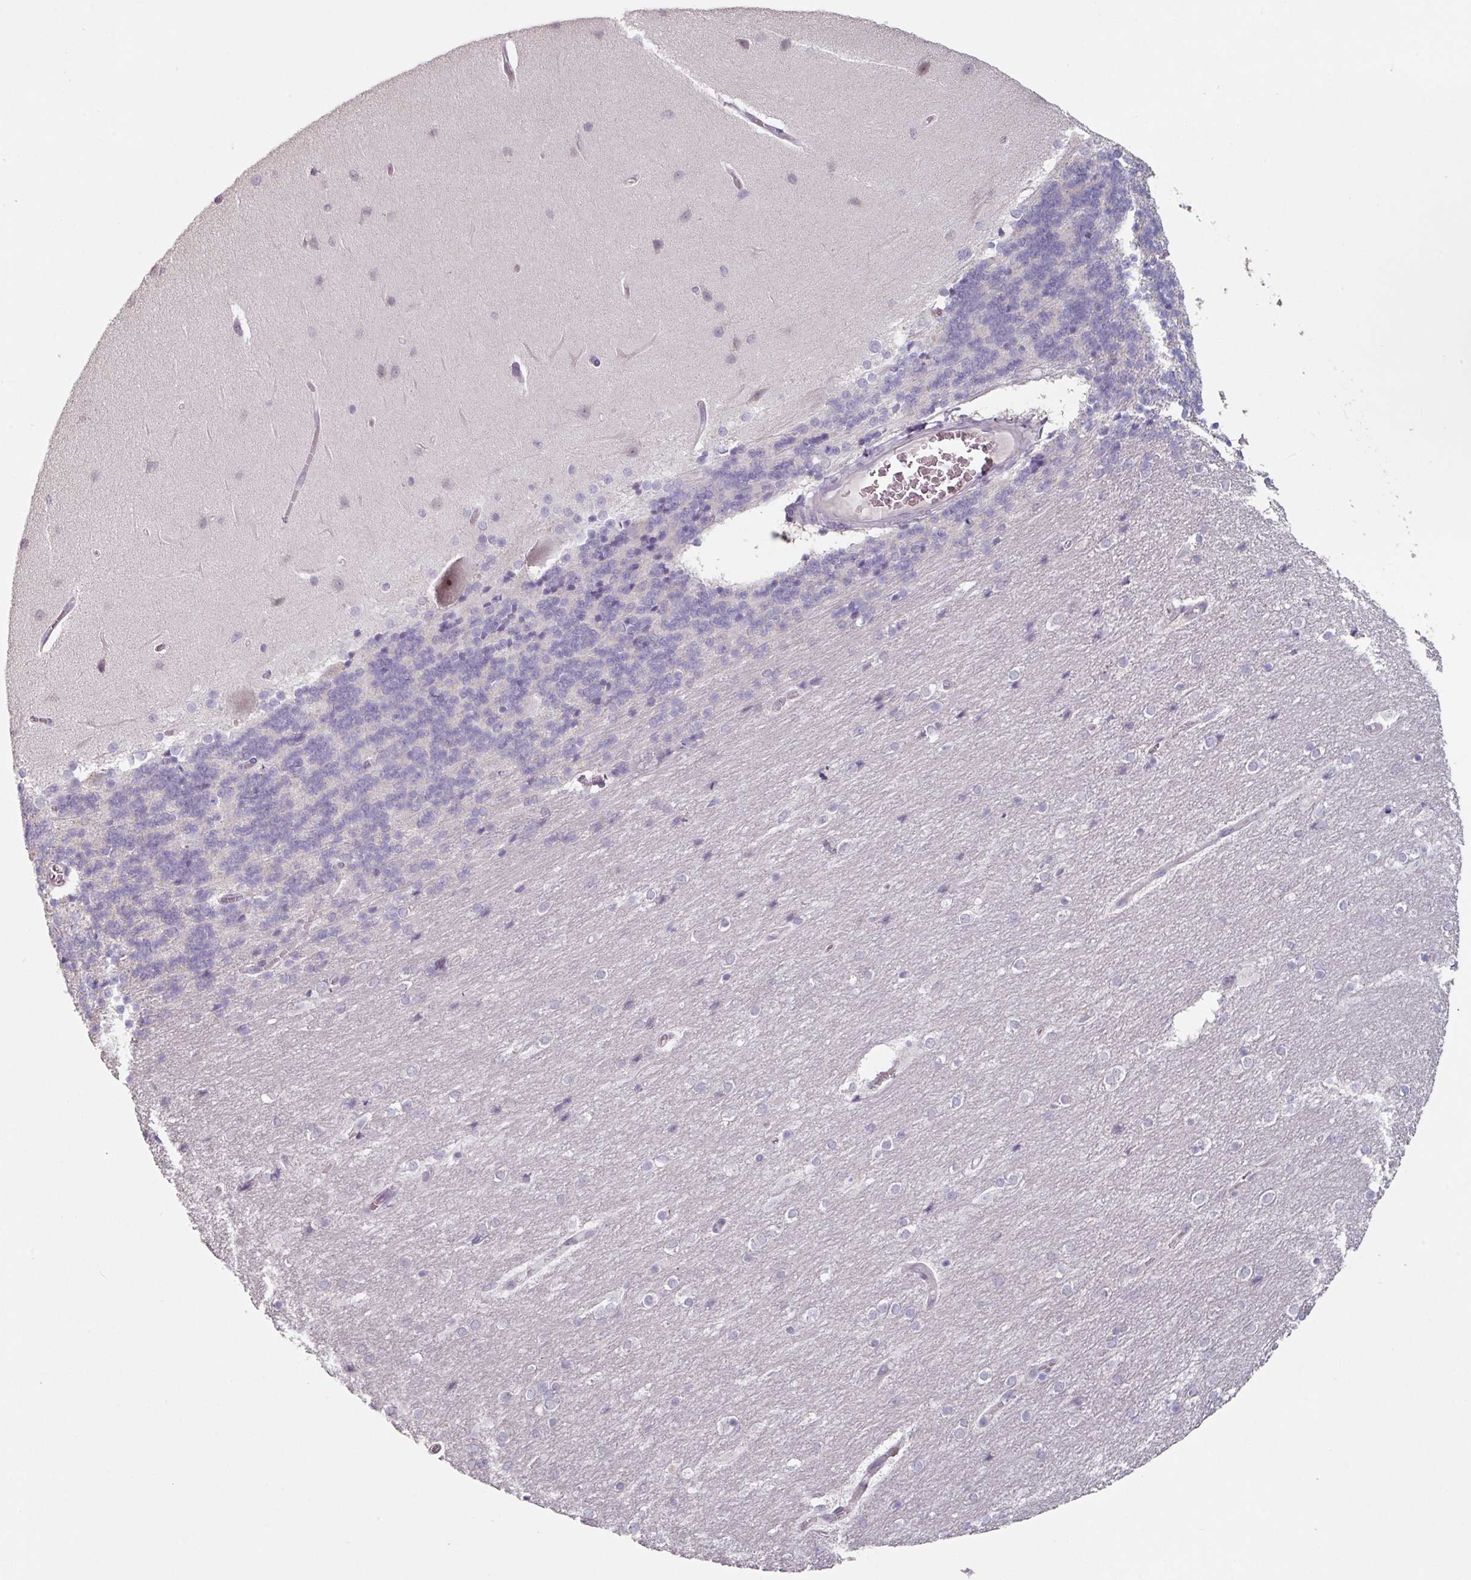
{"staining": {"intensity": "negative", "quantity": "none", "location": "none"}, "tissue": "cerebellum", "cell_type": "Cells in granular layer", "image_type": "normal", "snomed": [{"axis": "morphology", "description": "Normal tissue, NOS"}, {"axis": "topography", "description": "Cerebellum"}], "caption": "Immunohistochemistry (IHC) image of normal cerebellum: cerebellum stained with DAB exhibits no significant protein staining in cells in granular layer. The staining is performed using DAB (3,3'-diaminobenzidine) brown chromogen with nuclei counter-stained in using hematoxylin.", "gene": "ZBTB6", "patient": {"sex": "female", "age": 54}}